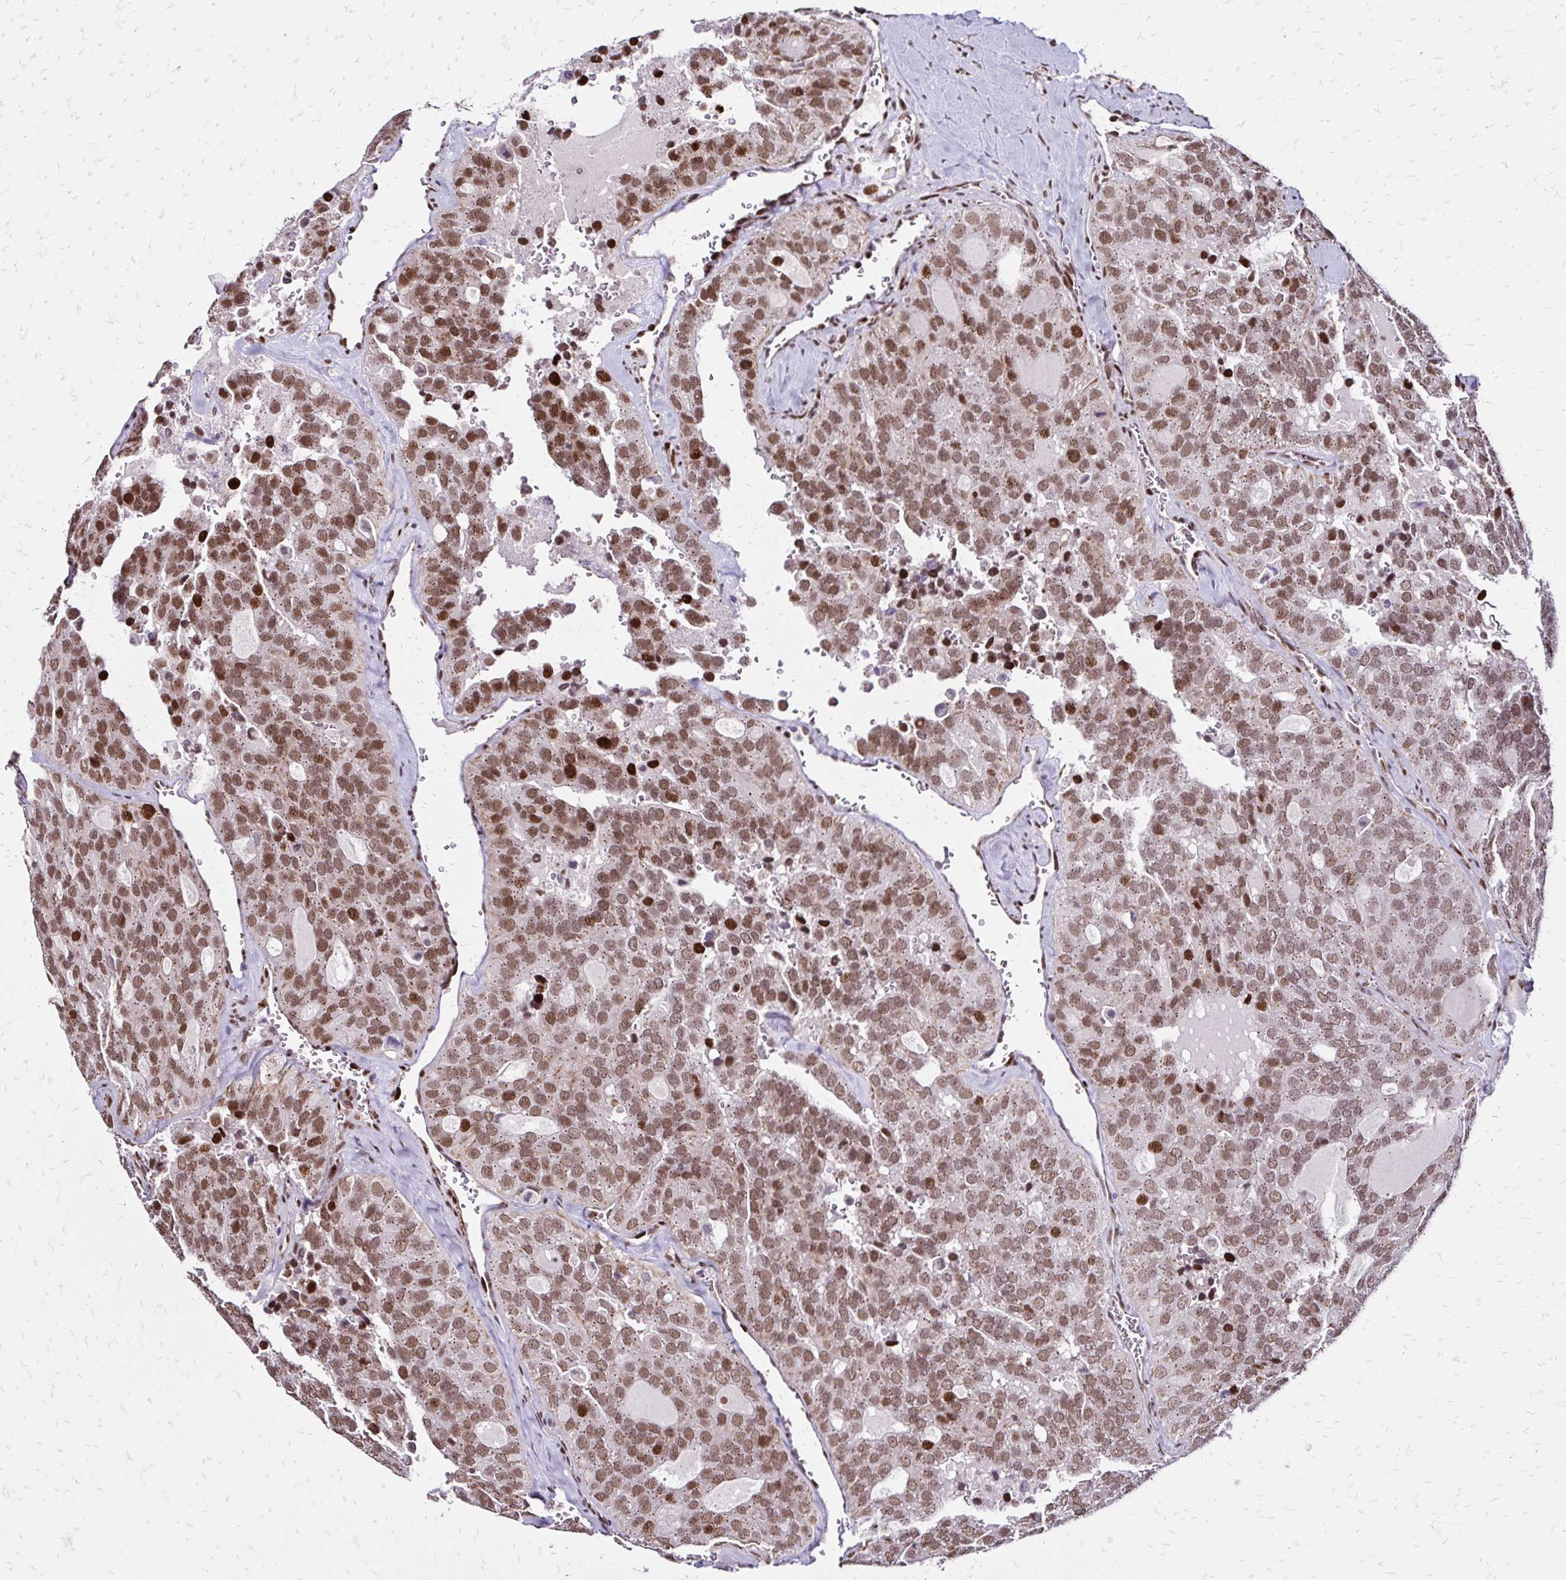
{"staining": {"intensity": "moderate", "quantity": ">75%", "location": "cytoplasmic/membranous,nuclear"}, "tissue": "thyroid cancer", "cell_type": "Tumor cells", "image_type": "cancer", "snomed": [{"axis": "morphology", "description": "Follicular adenoma carcinoma, NOS"}, {"axis": "topography", "description": "Thyroid gland"}], "caption": "Immunohistochemistry (IHC) photomicrograph of follicular adenoma carcinoma (thyroid) stained for a protein (brown), which shows medium levels of moderate cytoplasmic/membranous and nuclear positivity in approximately >75% of tumor cells.", "gene": "TOB1", "patient": {"sex": "male", "age": 75}}